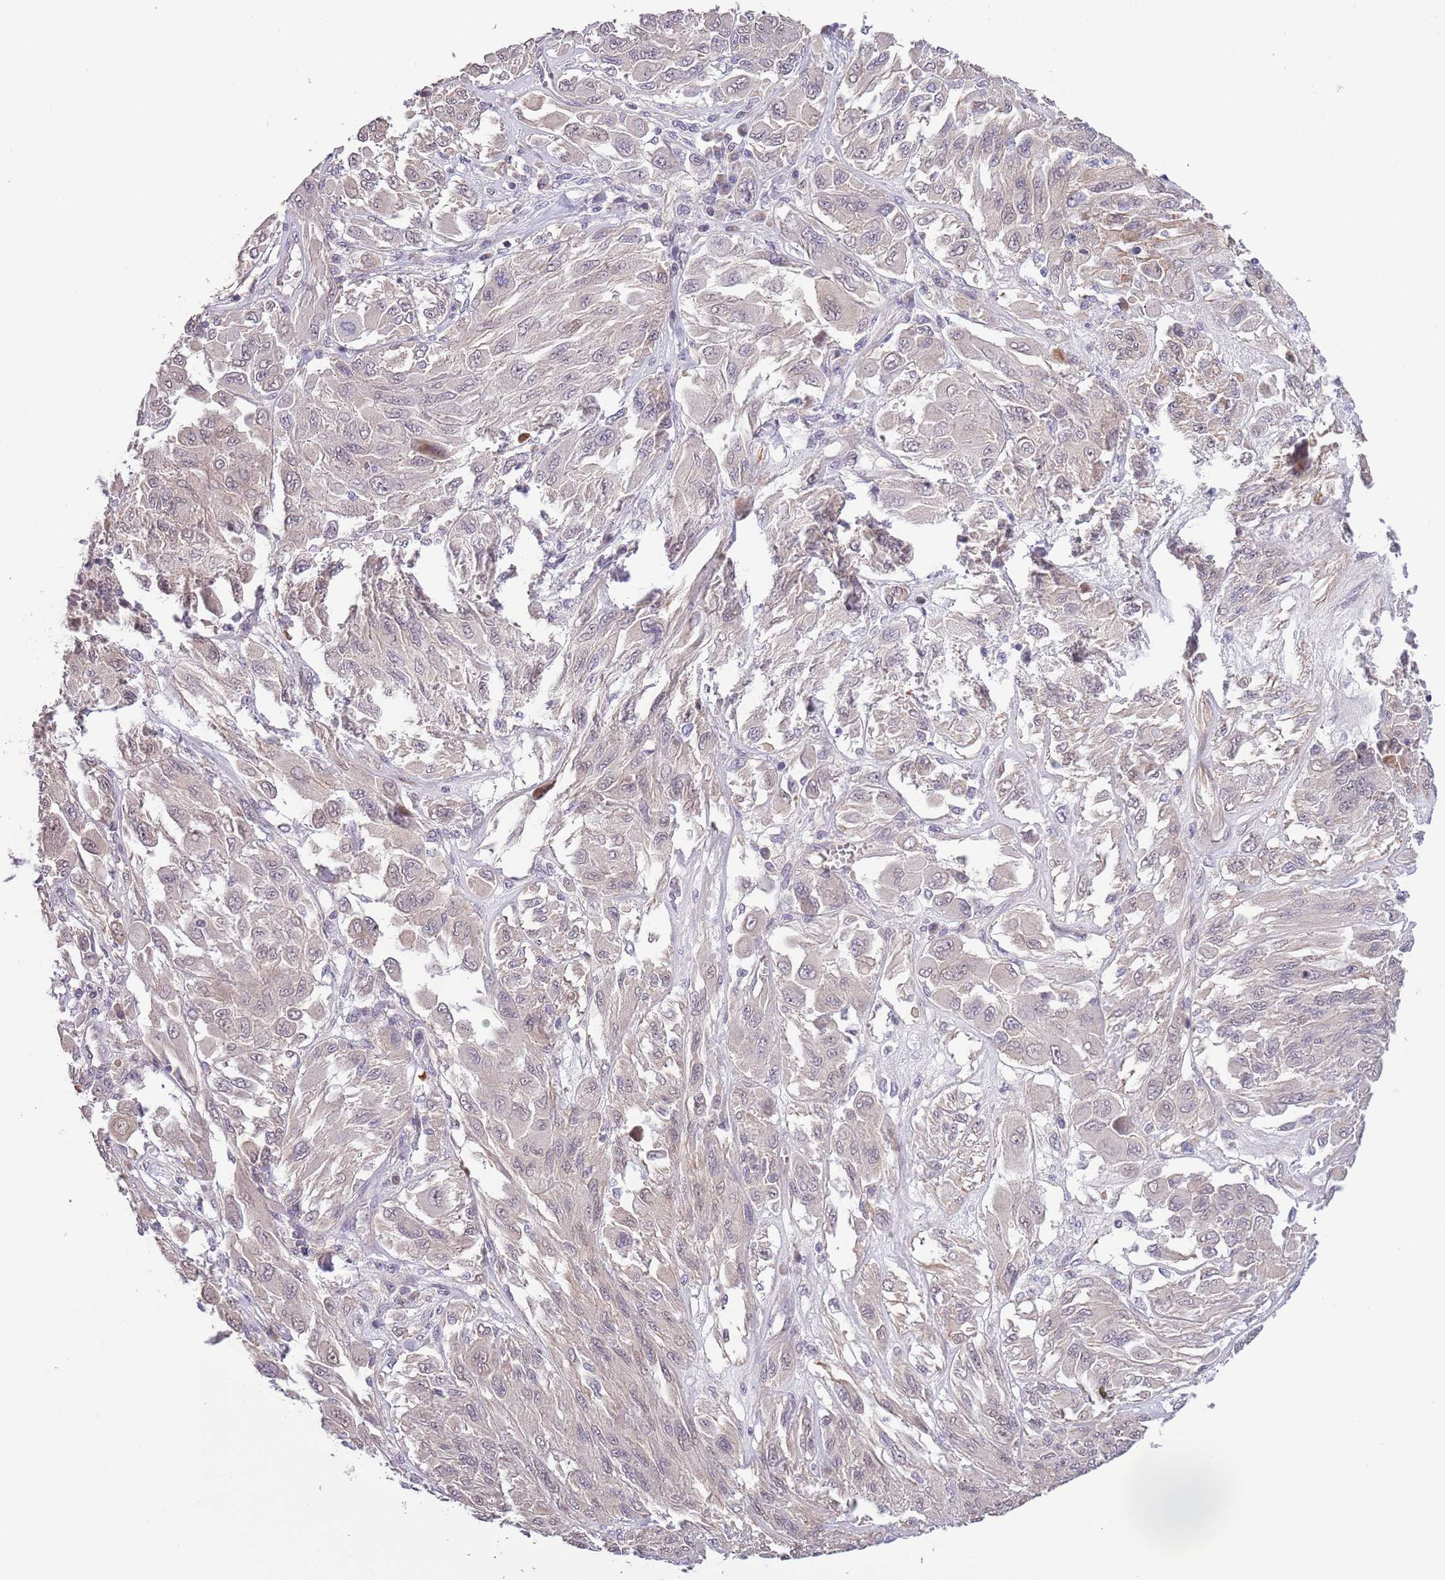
{"staining": {"intensity": "negative", "quantity": "none", "location": "none"}, "tissue": "melanoma", "cell_type": "Tumor cells", "image_type": "cancer", "snomed": [{"axis": "morphology", "description": "Malignant melanoma, NOS"}, {"axis": "topography", "description": "Skin"}], "caption": "The image reveals no staining of tumor cells in malignant melanoma.", "gene": "LIPJ", "patient": {"sex": "female", "age": 91}}